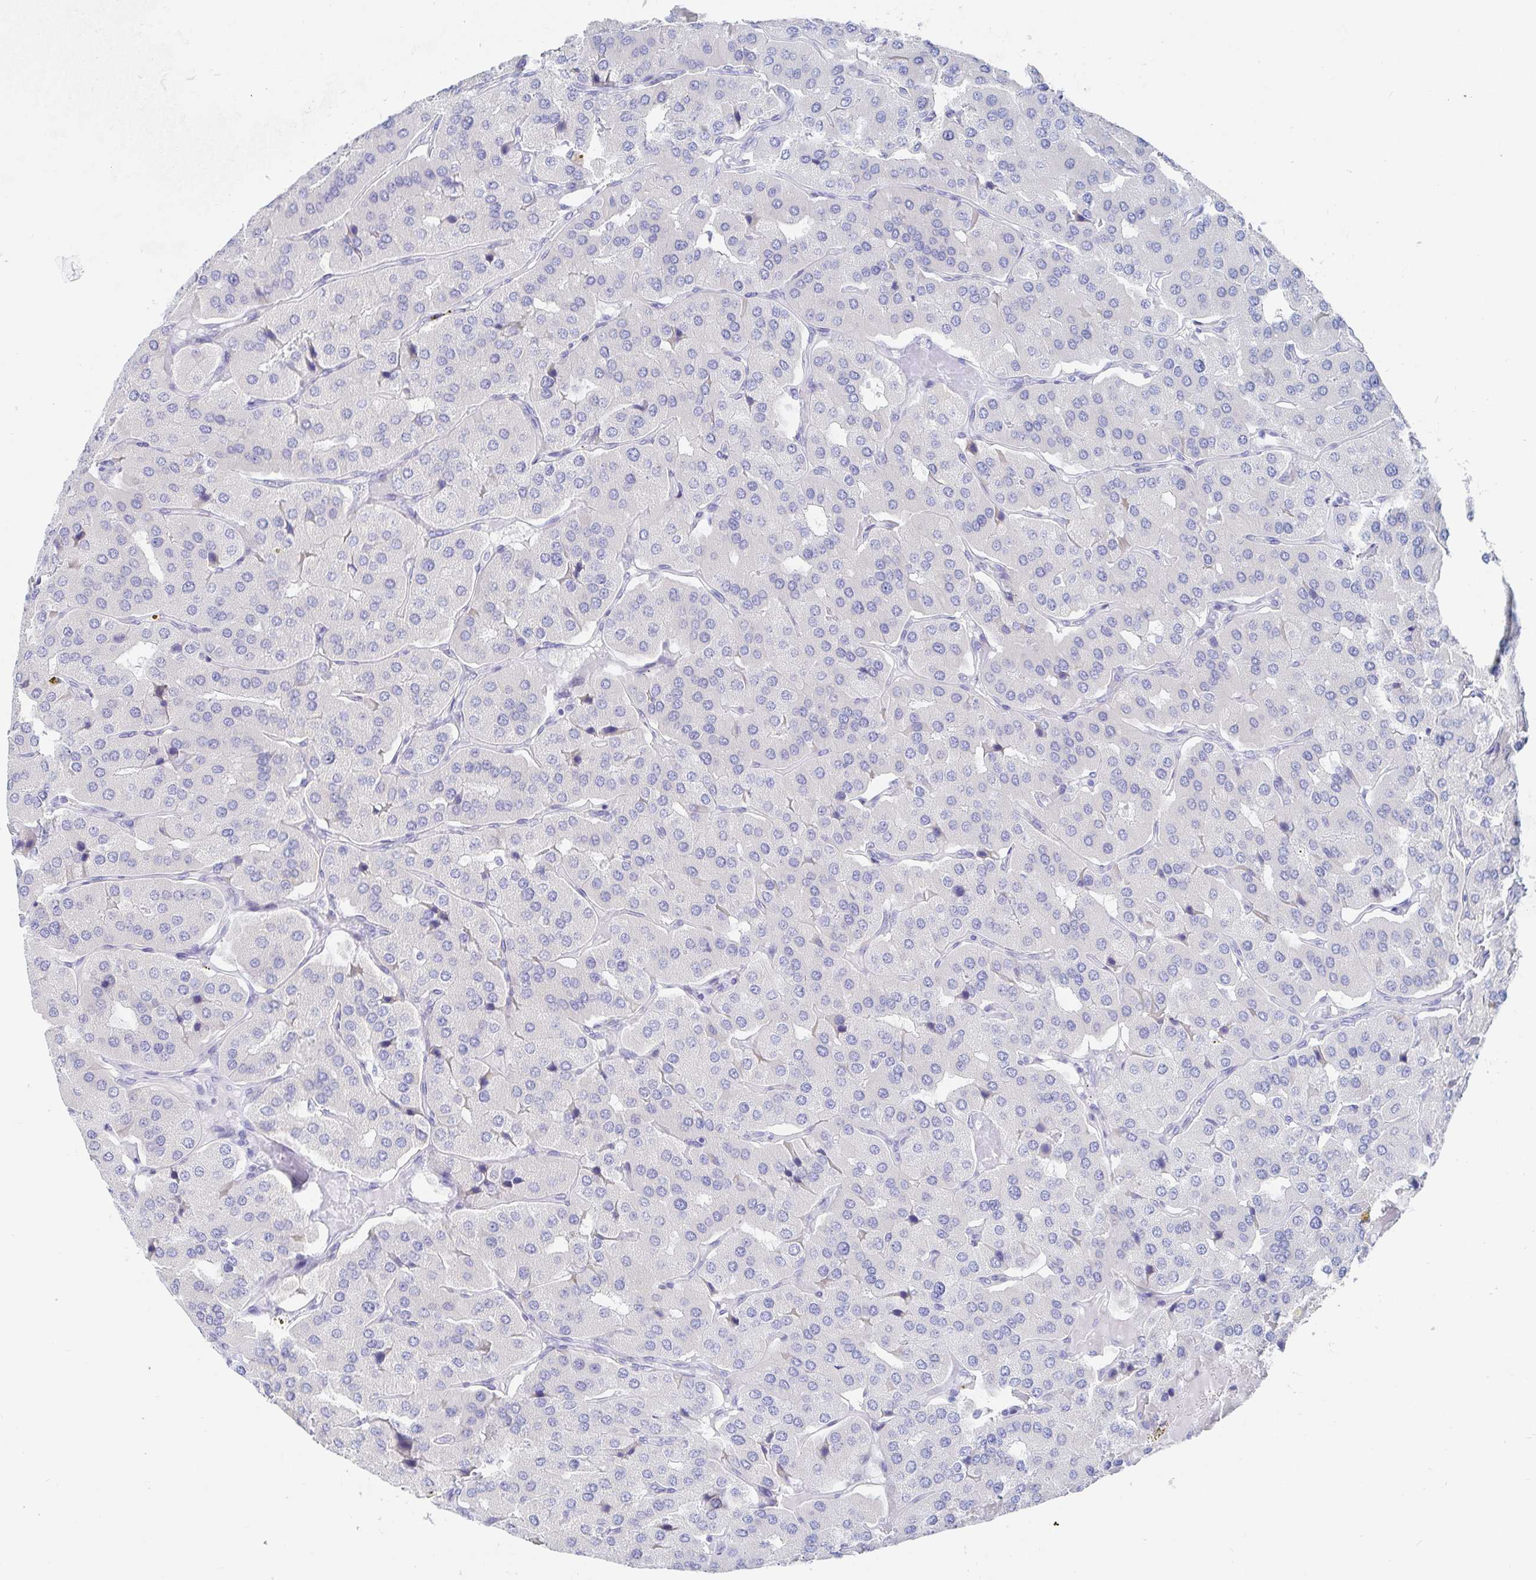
{"staining": {"intensity": "negative", "quantity": "none", "location": "none"}, "tissue": "parathyroid gland", "cell_type": "Glandular cells", "image_type": "normal", "snomed": [{"axis": "morphology", "description": "Normal tissue, NOS"}, {"axis": "morphology", "description": "Adenoma, NOS"}, {"axis": "topography", "description": "Parathyroid gland"}], "caption": "The IHC histopathology image has no significant positivity in glandular cells of parathyroid gland. (Immunohistochemistry (ihc), brightfield microscopy, high magnification).", "gene": "PACSIN1", "patient": {"sex": "female", "age": 86}}